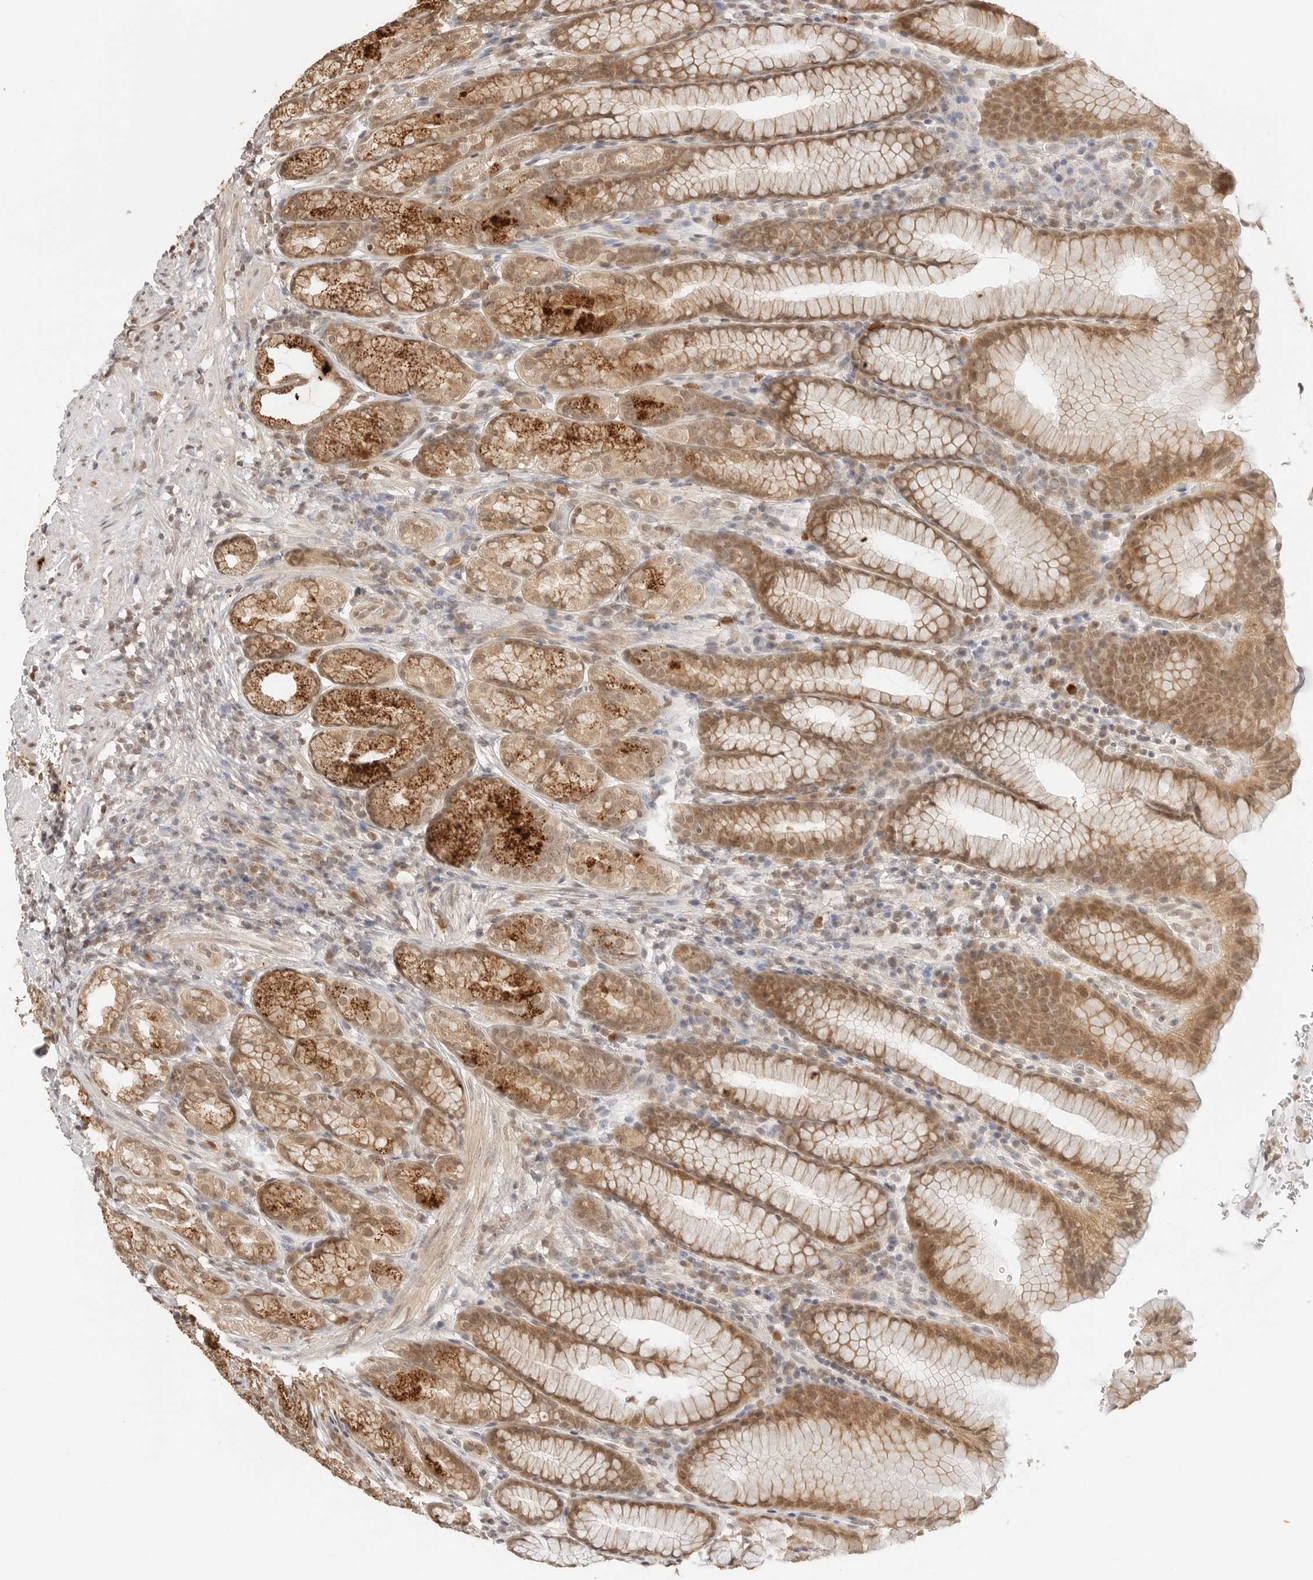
{"staining": {"intensity": "moderate", "quantity": ">75%", "location": "cytoplasmic/membranous,nuclear"}, "tissue": "stomach", "cell_type": "Glandular cells", "image_type": "normal", "snomed": [{"axis": "morphology", "description": "Normal tissue, NOS"}, {"axis": "topography", "description": "Stomach"}], "caption": "A high-resolution micrograph shows IHC staining of unremarkable stomach, which exhibits moderate cytoplasmic/membranous,nuclear positivity in about >75% of glandular cells.", "gene": "GPR34", "patient": {"sex": "male", "age": 42}}